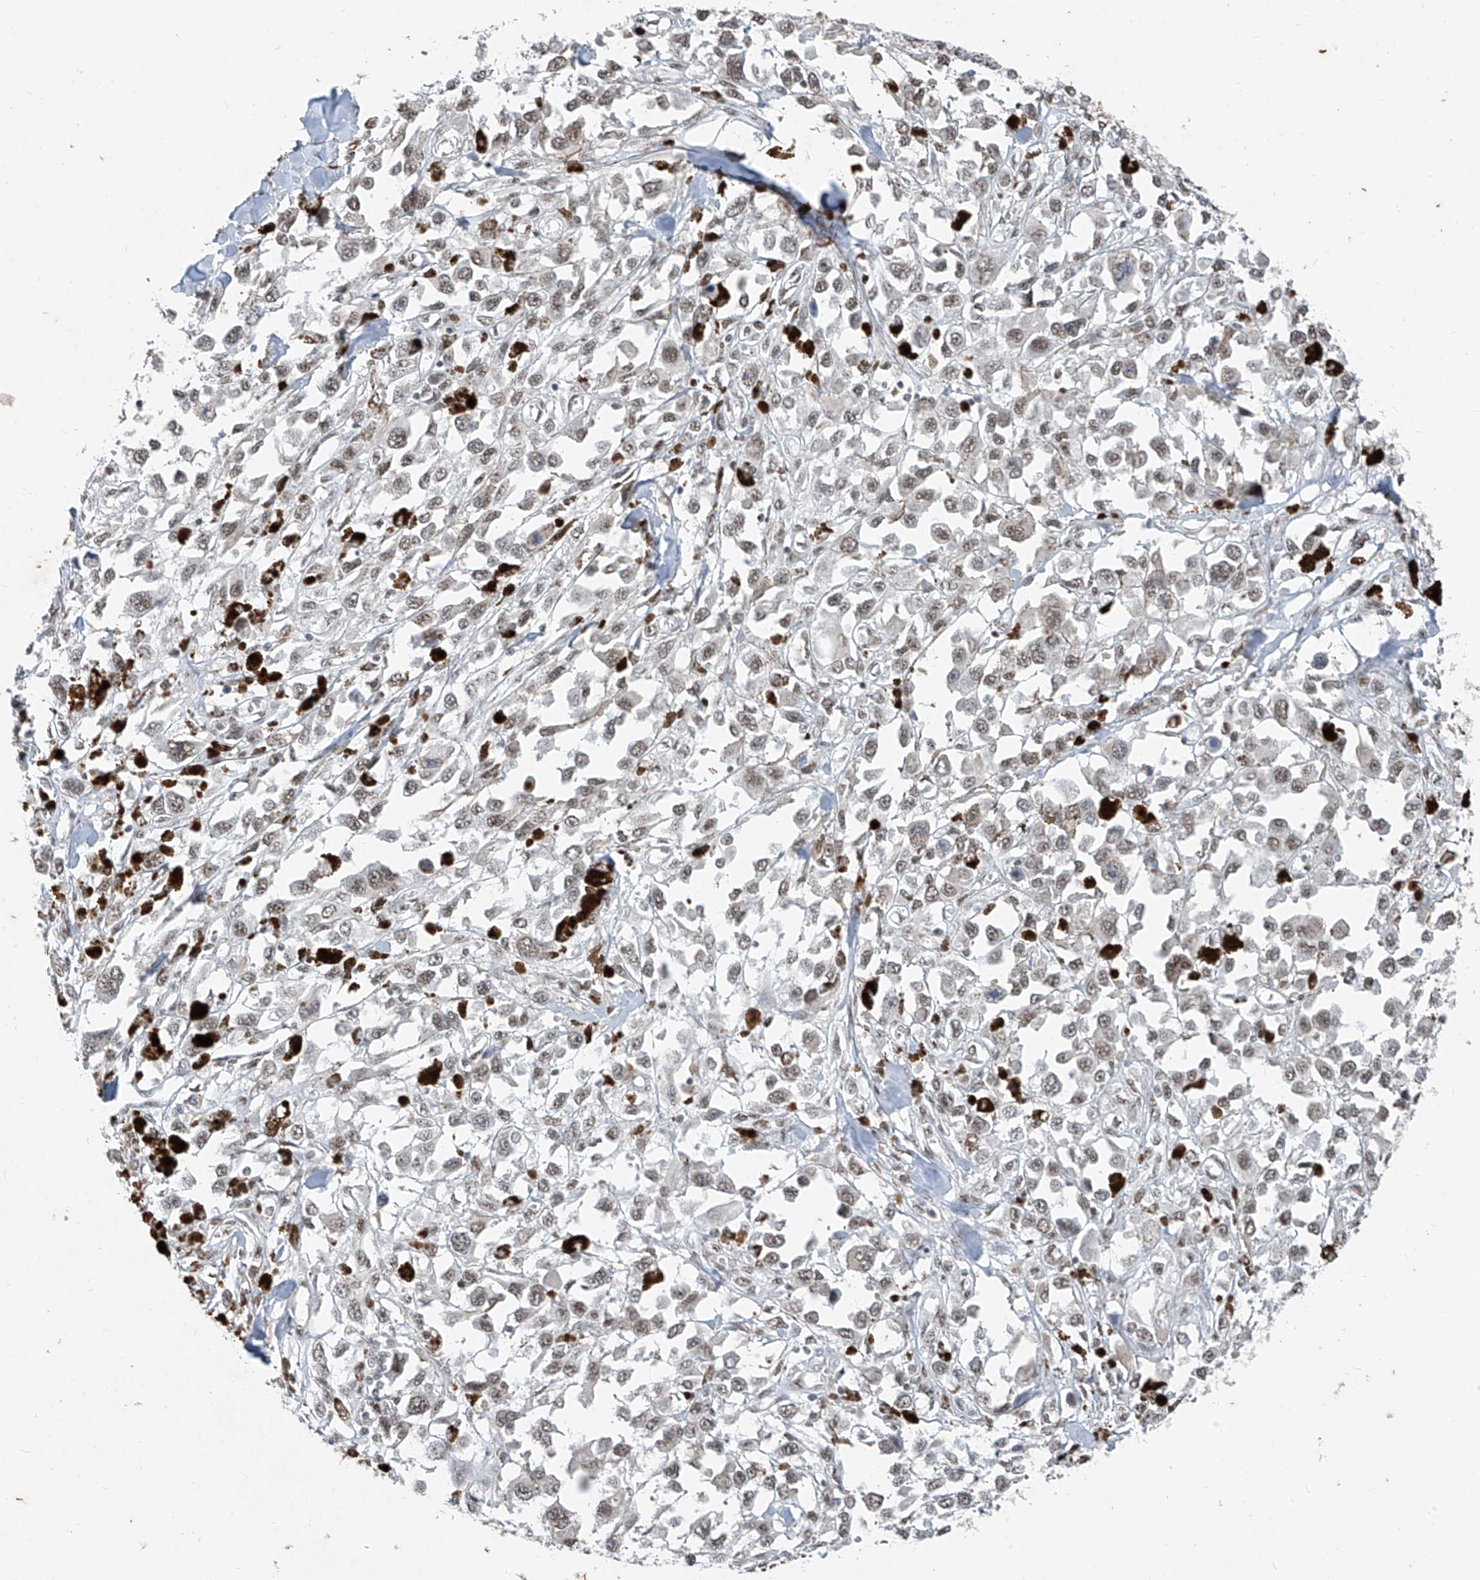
{"staining": {"intensity": "weak", "quantity": "25%-75%", "location": "nuclear"}, "tissue": "melanoma", "cell_type": "Tumor cells", "image_type": "cancer", "snomed": [{"axis": "morphology", "description": "Malignant melanoma, Metastatic site"}, {"axis": "topography", "description": "Lymph node"}], "caption": "About 25%-75% of tumor cells in human malignant melanoma (metastatic site) reveal weak nuclear protein positivity as visualized by brown immunohistochemical staining.", "gene": "TFEC", "patient": {"sex": "male", "age": 59}}